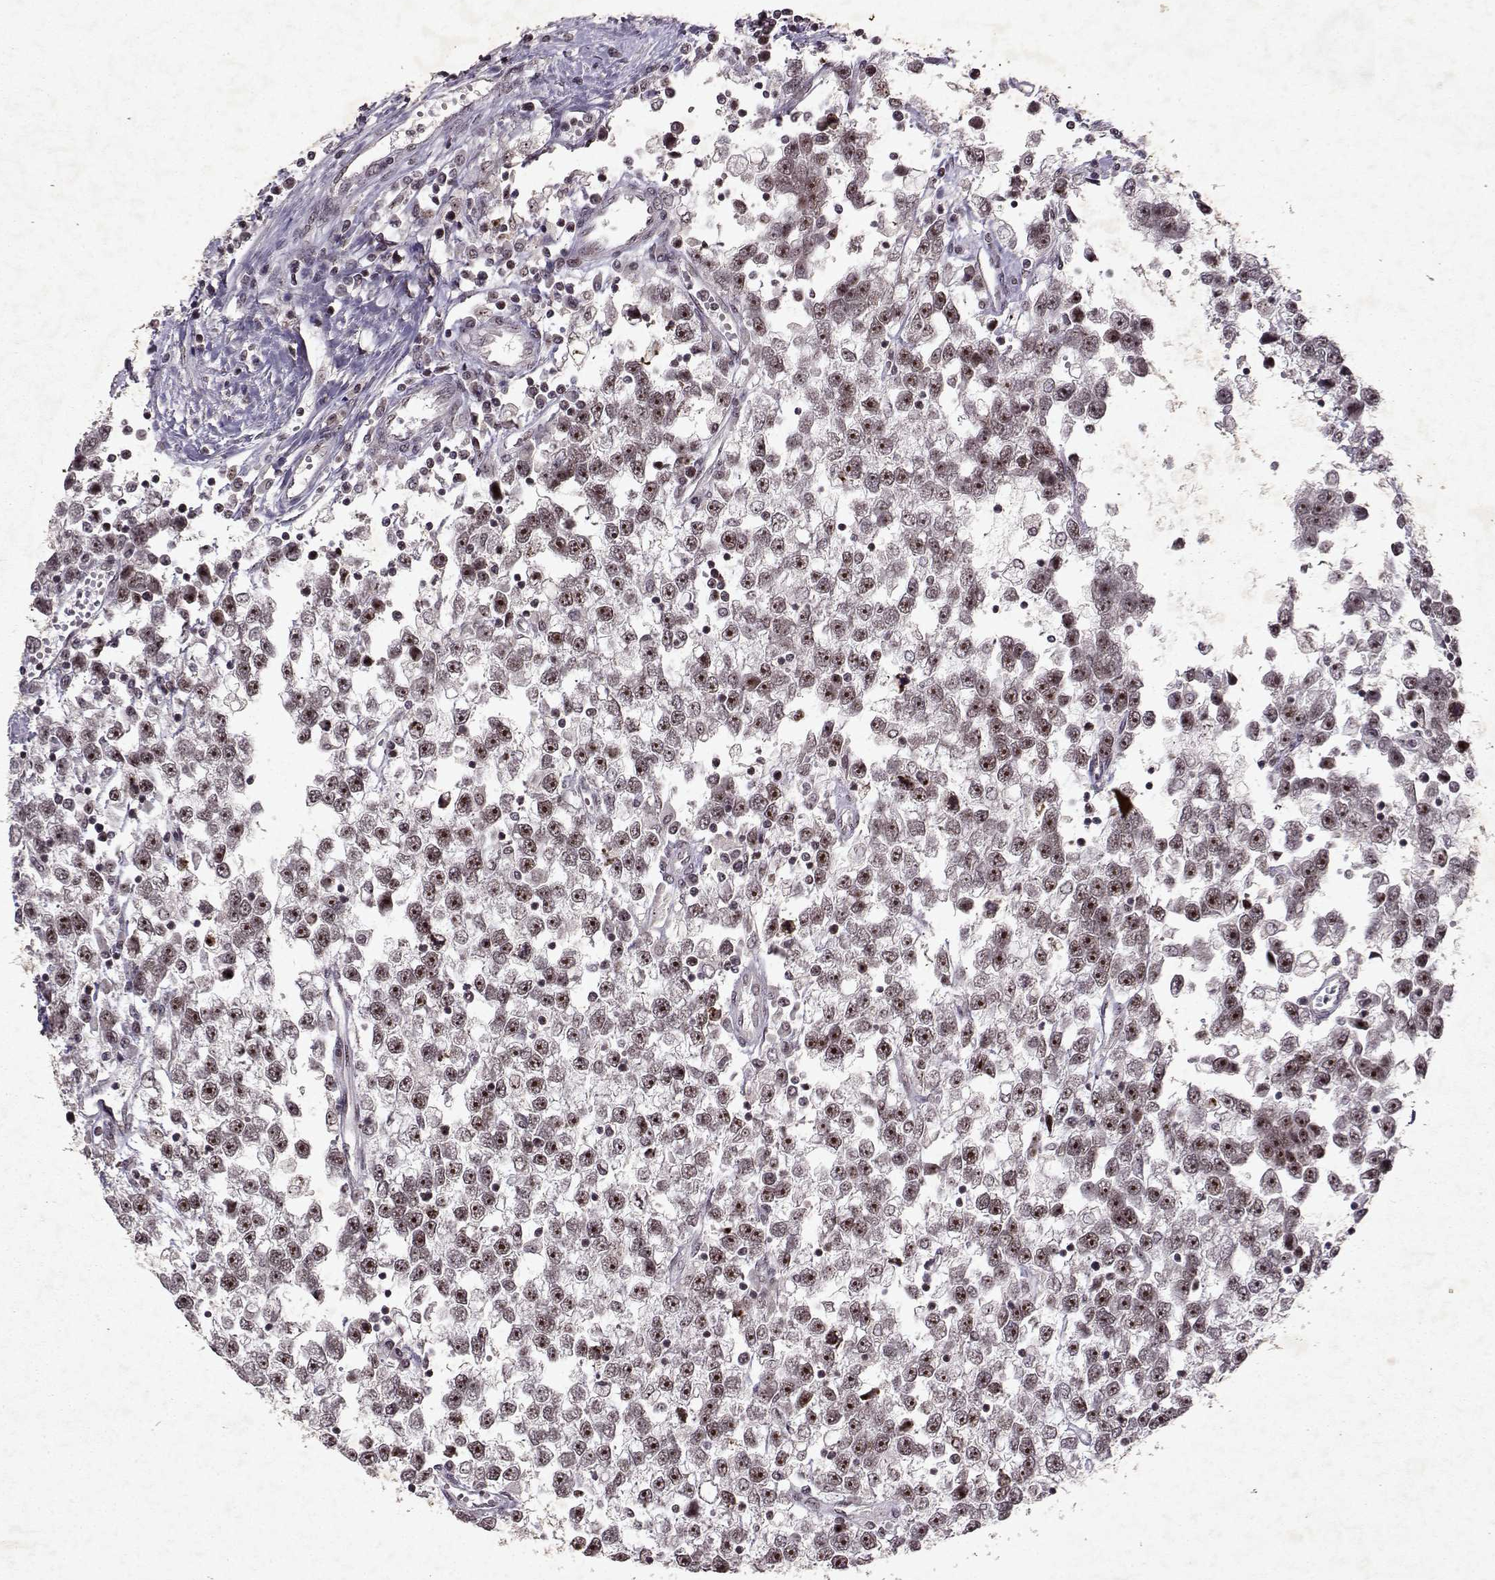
{"staining": {"intensity": "moderate", "quantity": "25%-75%", "location": "nuclear"}, "tissue": "testis cancer", "cell_type": "Tumor cells", "image_type": "cancer", "snomed": [{"axis": "morphology", "description": "Seminoma, NOS"}, {"axis": "topography", "description": "Testis"}], "caption": "Immunohistochemistry of testis cancer (seminoma) demonstrates medium levels of moderate nuclear expression in approximately 25%-75% of tumor cells. (IHC, brightfield microscopy, high magnification).", "gene": "DDX56", "patient": {"sex": "male", "age": 34}}